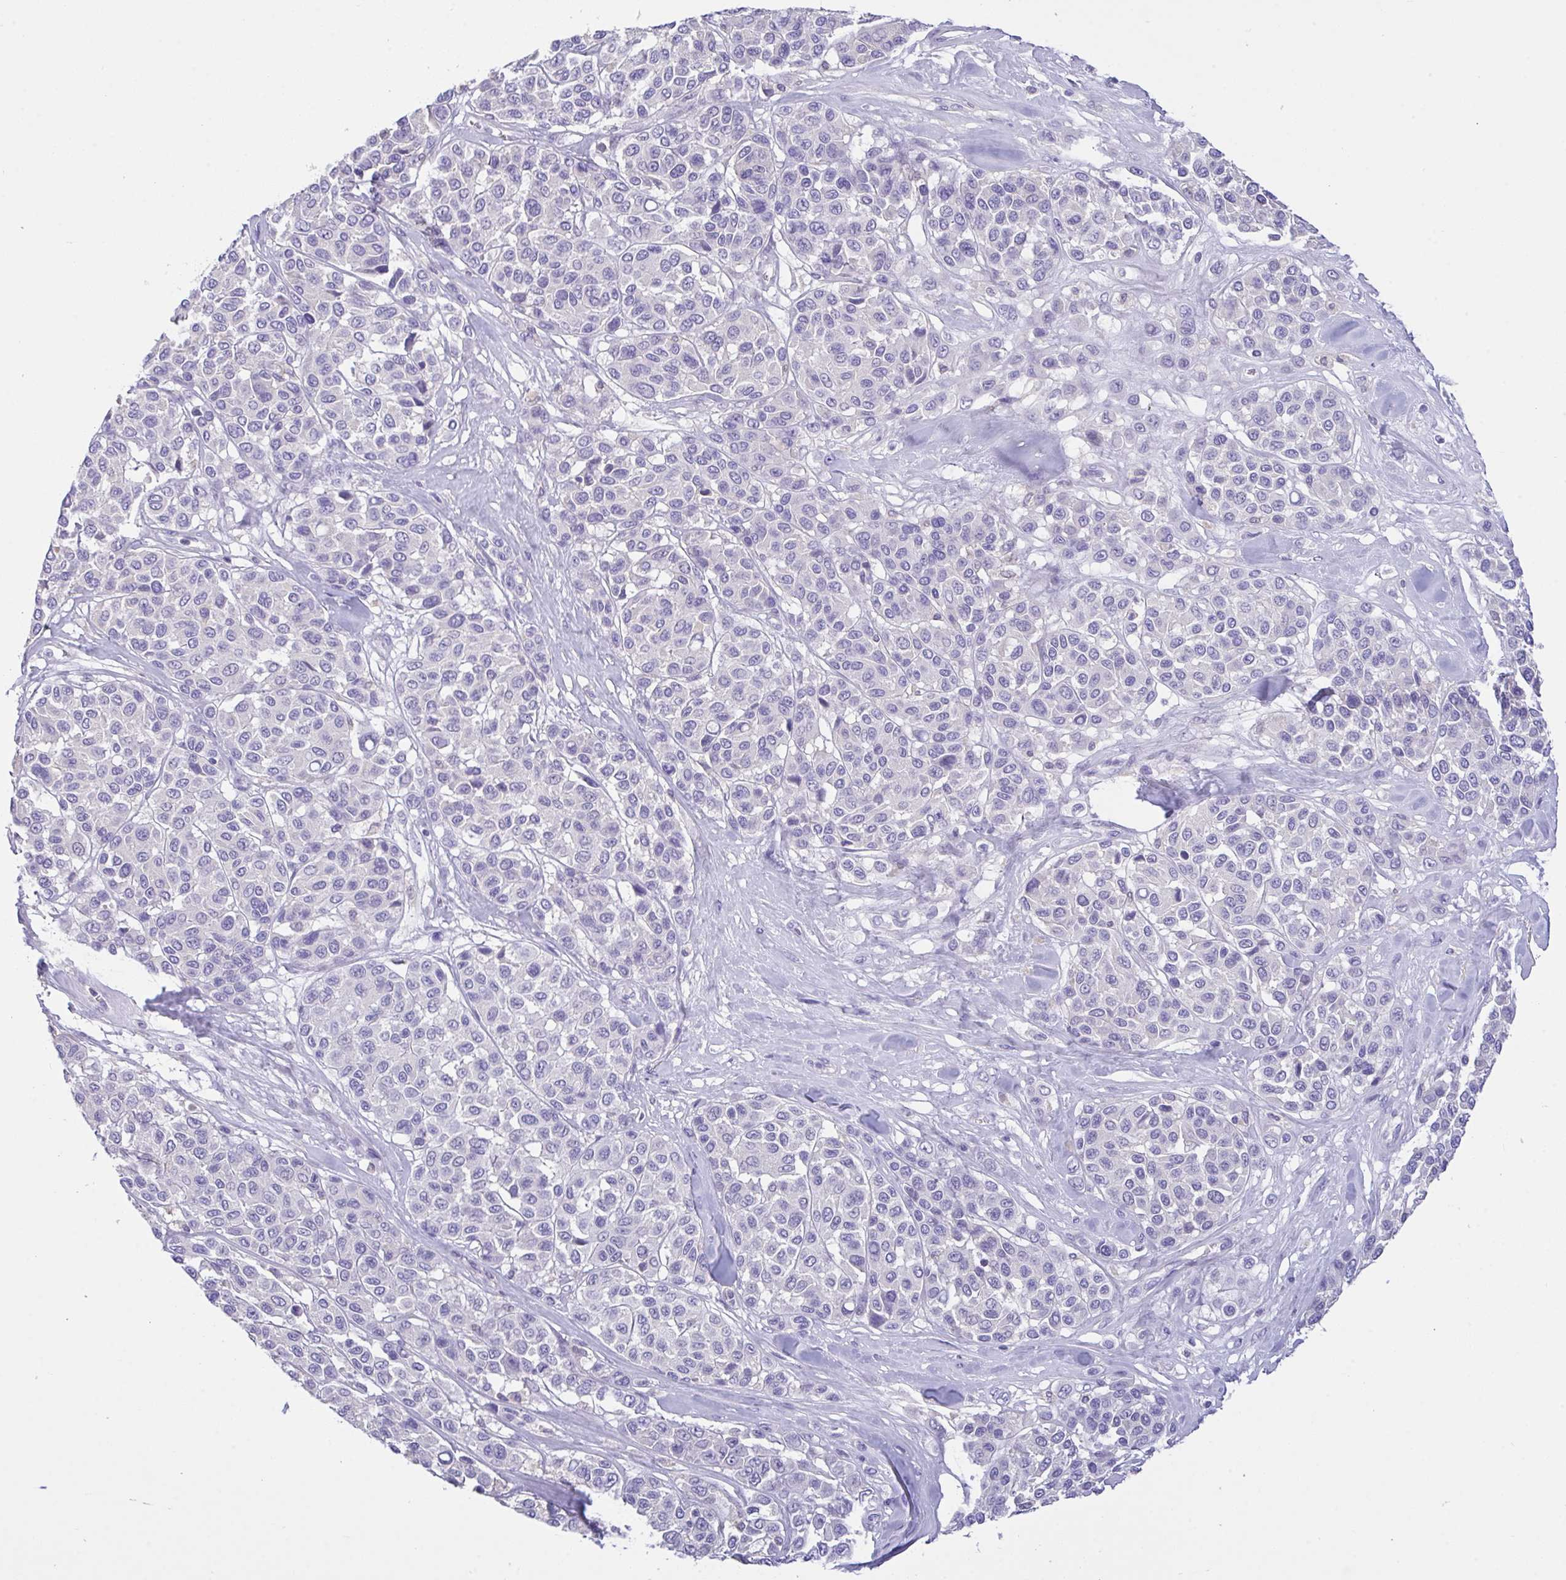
{"staining": {"intensity": "negative", "quantity": "none", "location": "none"}, "tissue": "melanoma", "cell_type": "Tumor cells", "image_type": "cancer", "snomed": [{"axis": "morphology", "description": "Malignant melanoma, NOS"}, {"axis": "topography", "description": "Skin"}], "caption": "An image of human malignant melanoma is negative for staining in tumor cells. The staining is performed using DAB brown chromogen with nuclei counter-stained in using hematoxylin.", "gene": "CA10", "patient": {"sex": "female", "age": 66}}